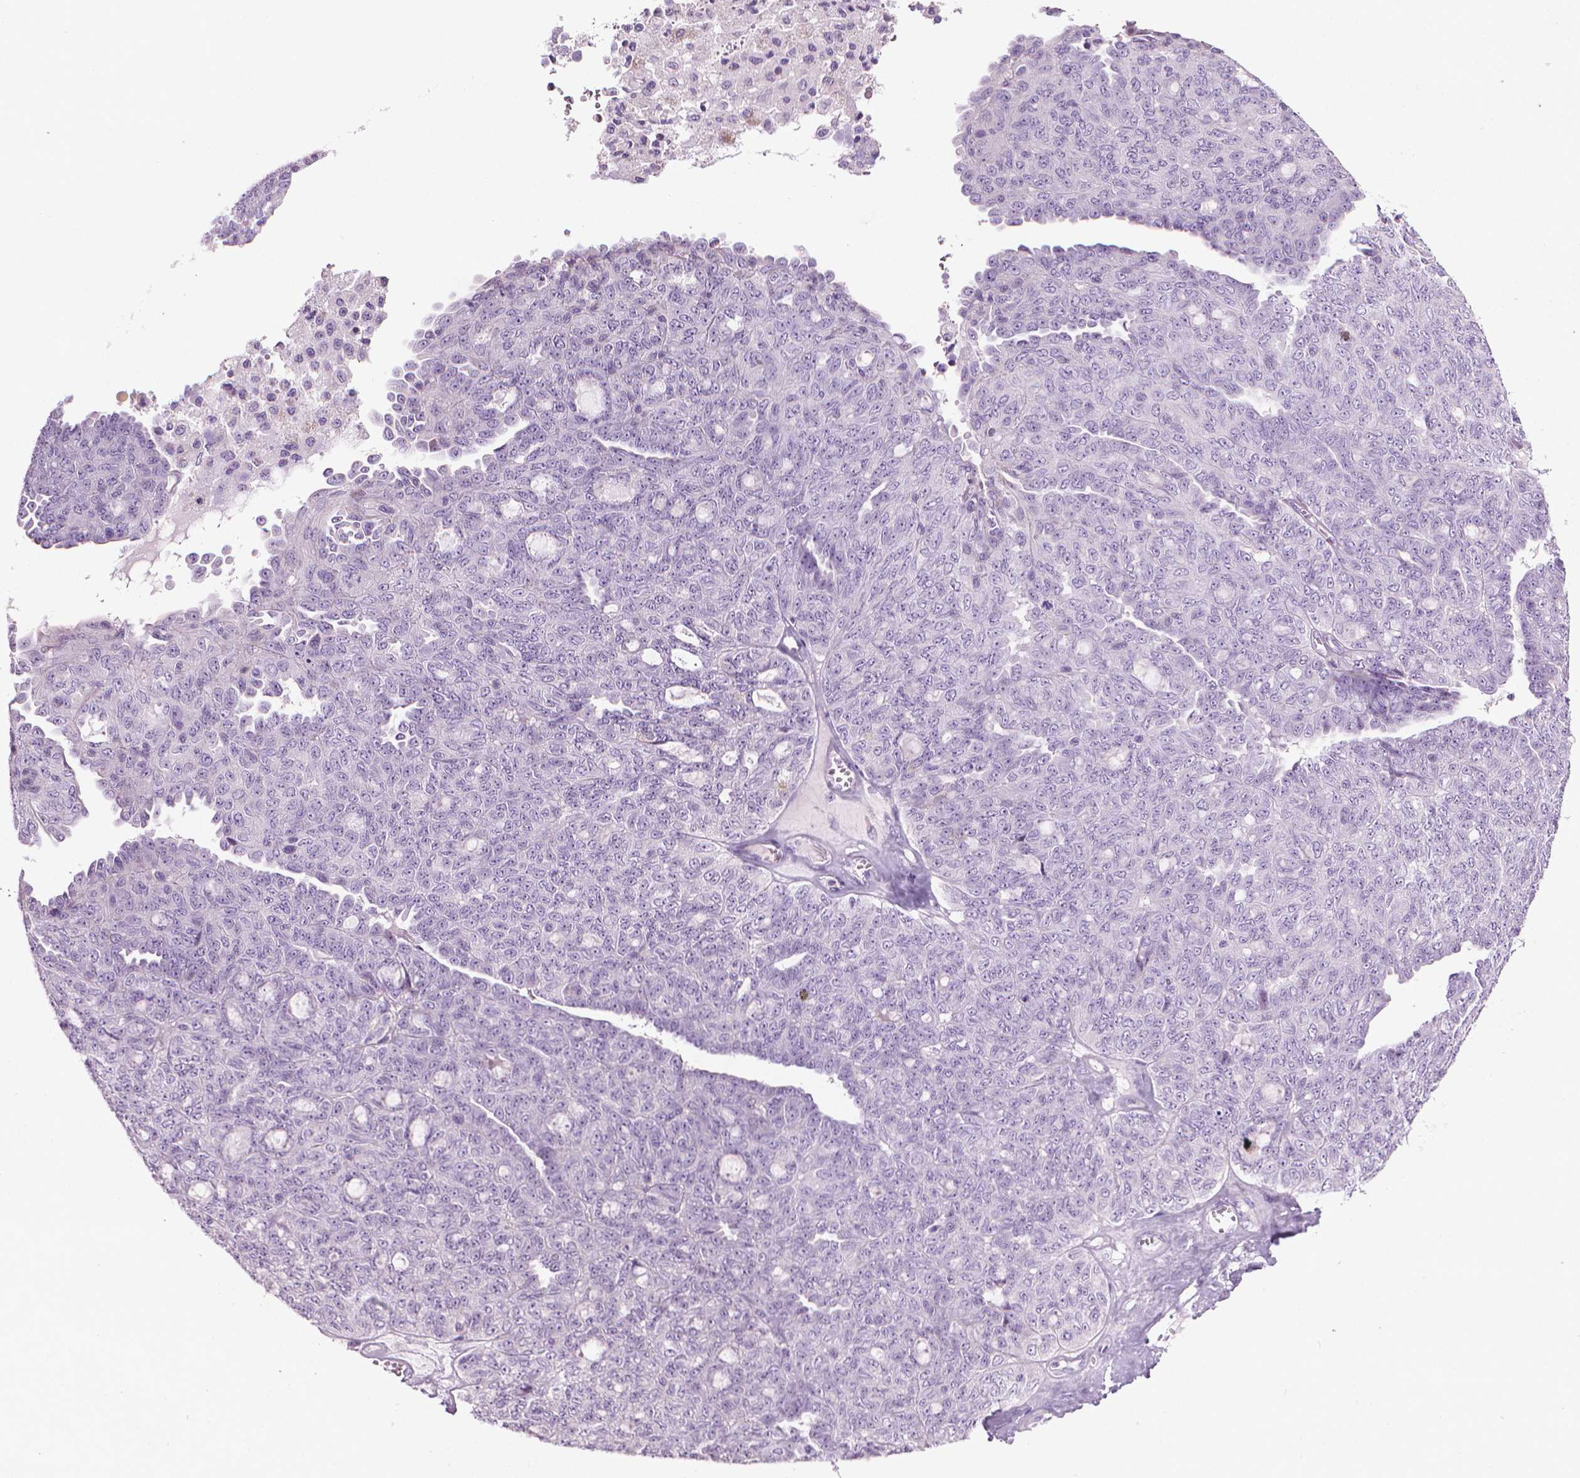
{"staining": {"intensity": "negative", "quantity": "none", "location": "none"}, "tissue": "ovarian cancer", "cell_type": "Tumor cells", "image_type": "cancer", "snomed": [{"axis": "morphology", "description": "Cystadenocarcinoma, serous, NOS"}, {"axis": "topography", "description": "Ovary"}], "caption": "Immunohistochemistry (IHC) histopathology image of human serous cystadenocarcinoma (ovarian) stained for a protein (brown), which reveals no expression in tumor cells. The staining was performed using DAB to visualize the protein expression in brown, while the nuclei were stained in blue with hematoxylin (Magnification: 20x).", "gene": "DNAI7", "patient": {"sex": "female", "age": 71}}